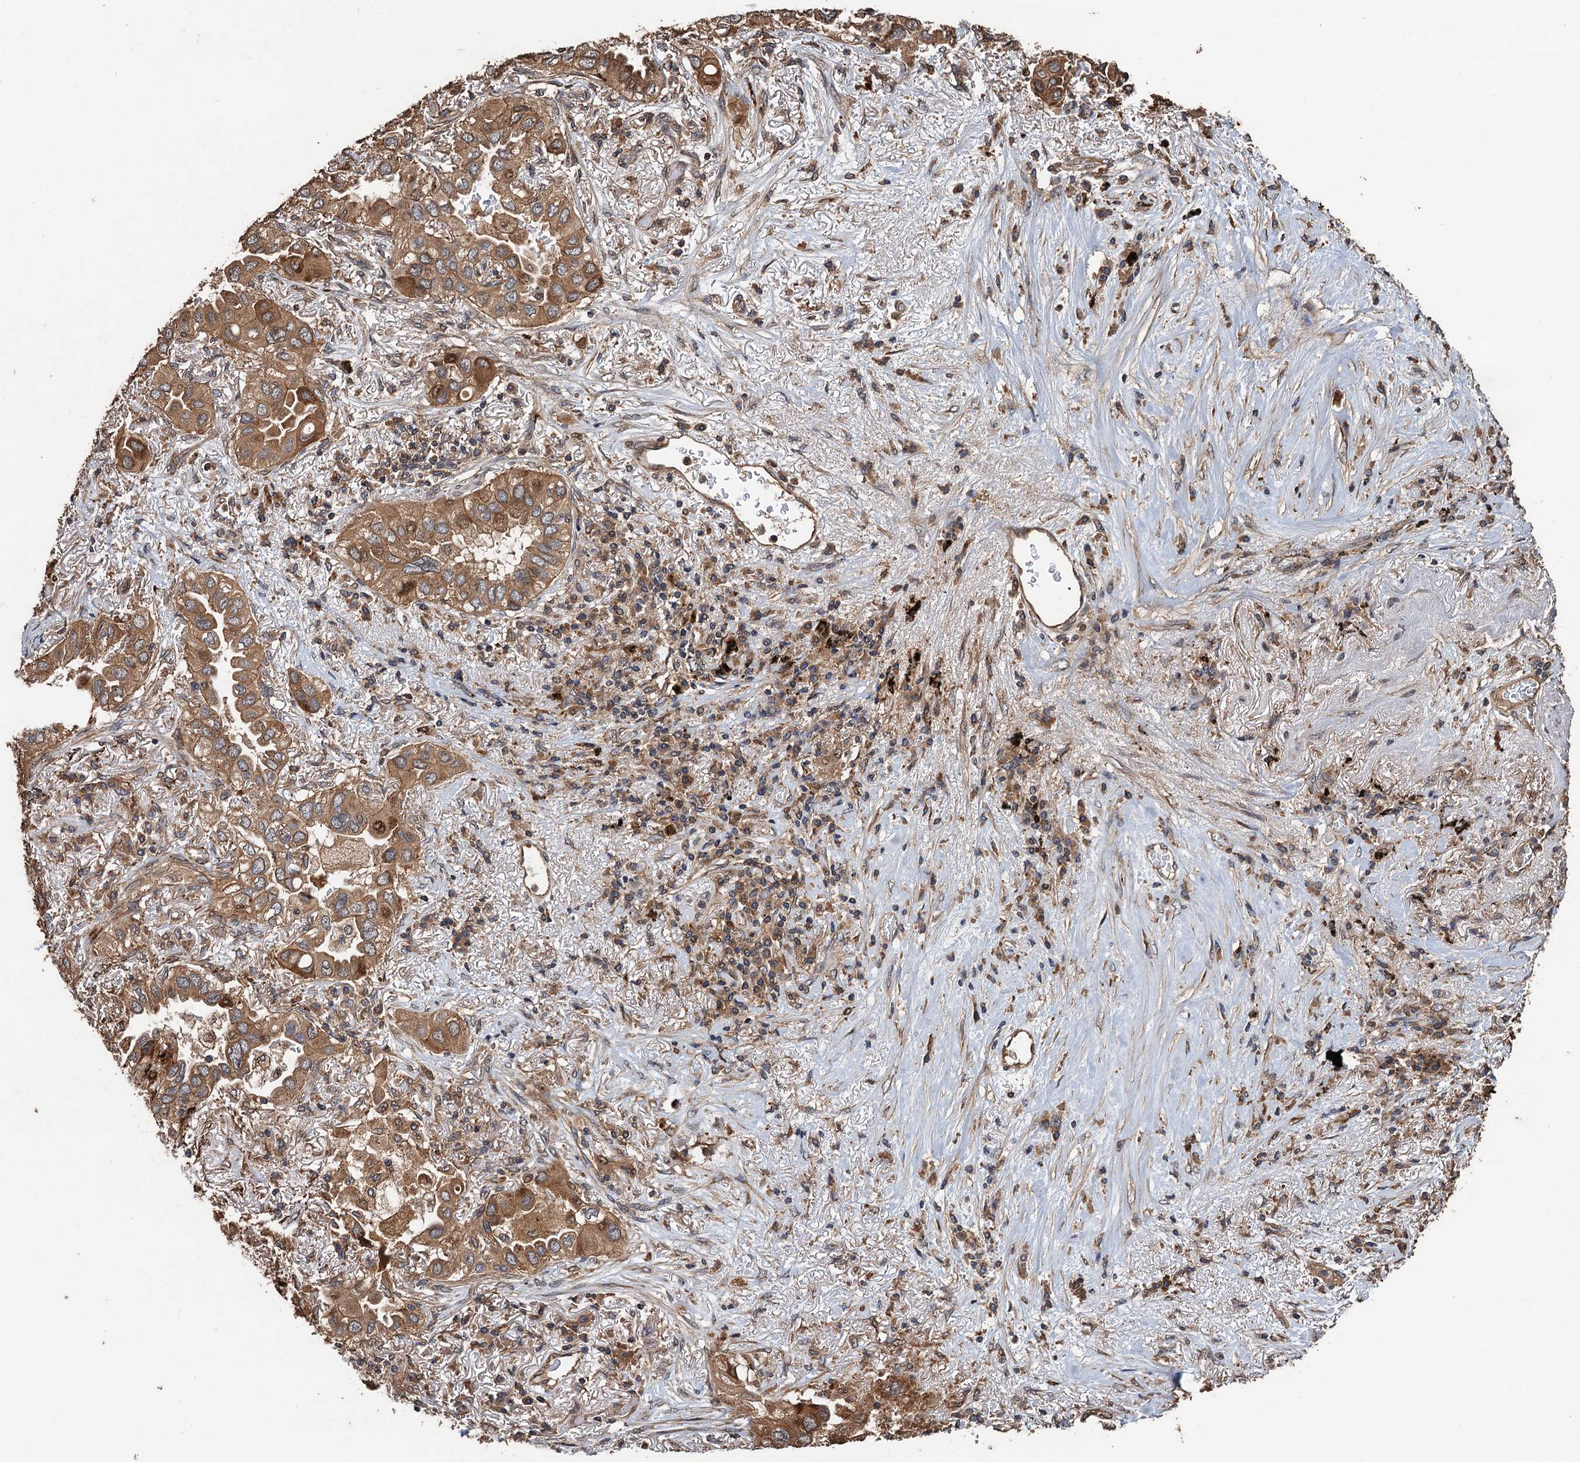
{"staining": {"intensity": "strong", "quantity": ">75%", "location": "cytoplasmic/membranous,nuclear"}, "tissue": "lung cancer", "cell_type": "Tumor cells", "image_type": "cancer", "snomed": [{"axis": "morphology", "description": "Adenocarcinoma, NOS"}, {"axis": "topography", "description": "Lung"}], "caption": "A brown stain labels strong cytoplasmic/membranous and nuclear positivity of a protein in adenocarcinoma (lung) tumor cells.", "gene": "TMEM39B", "patient": {"sex": "female", "age": 76}}